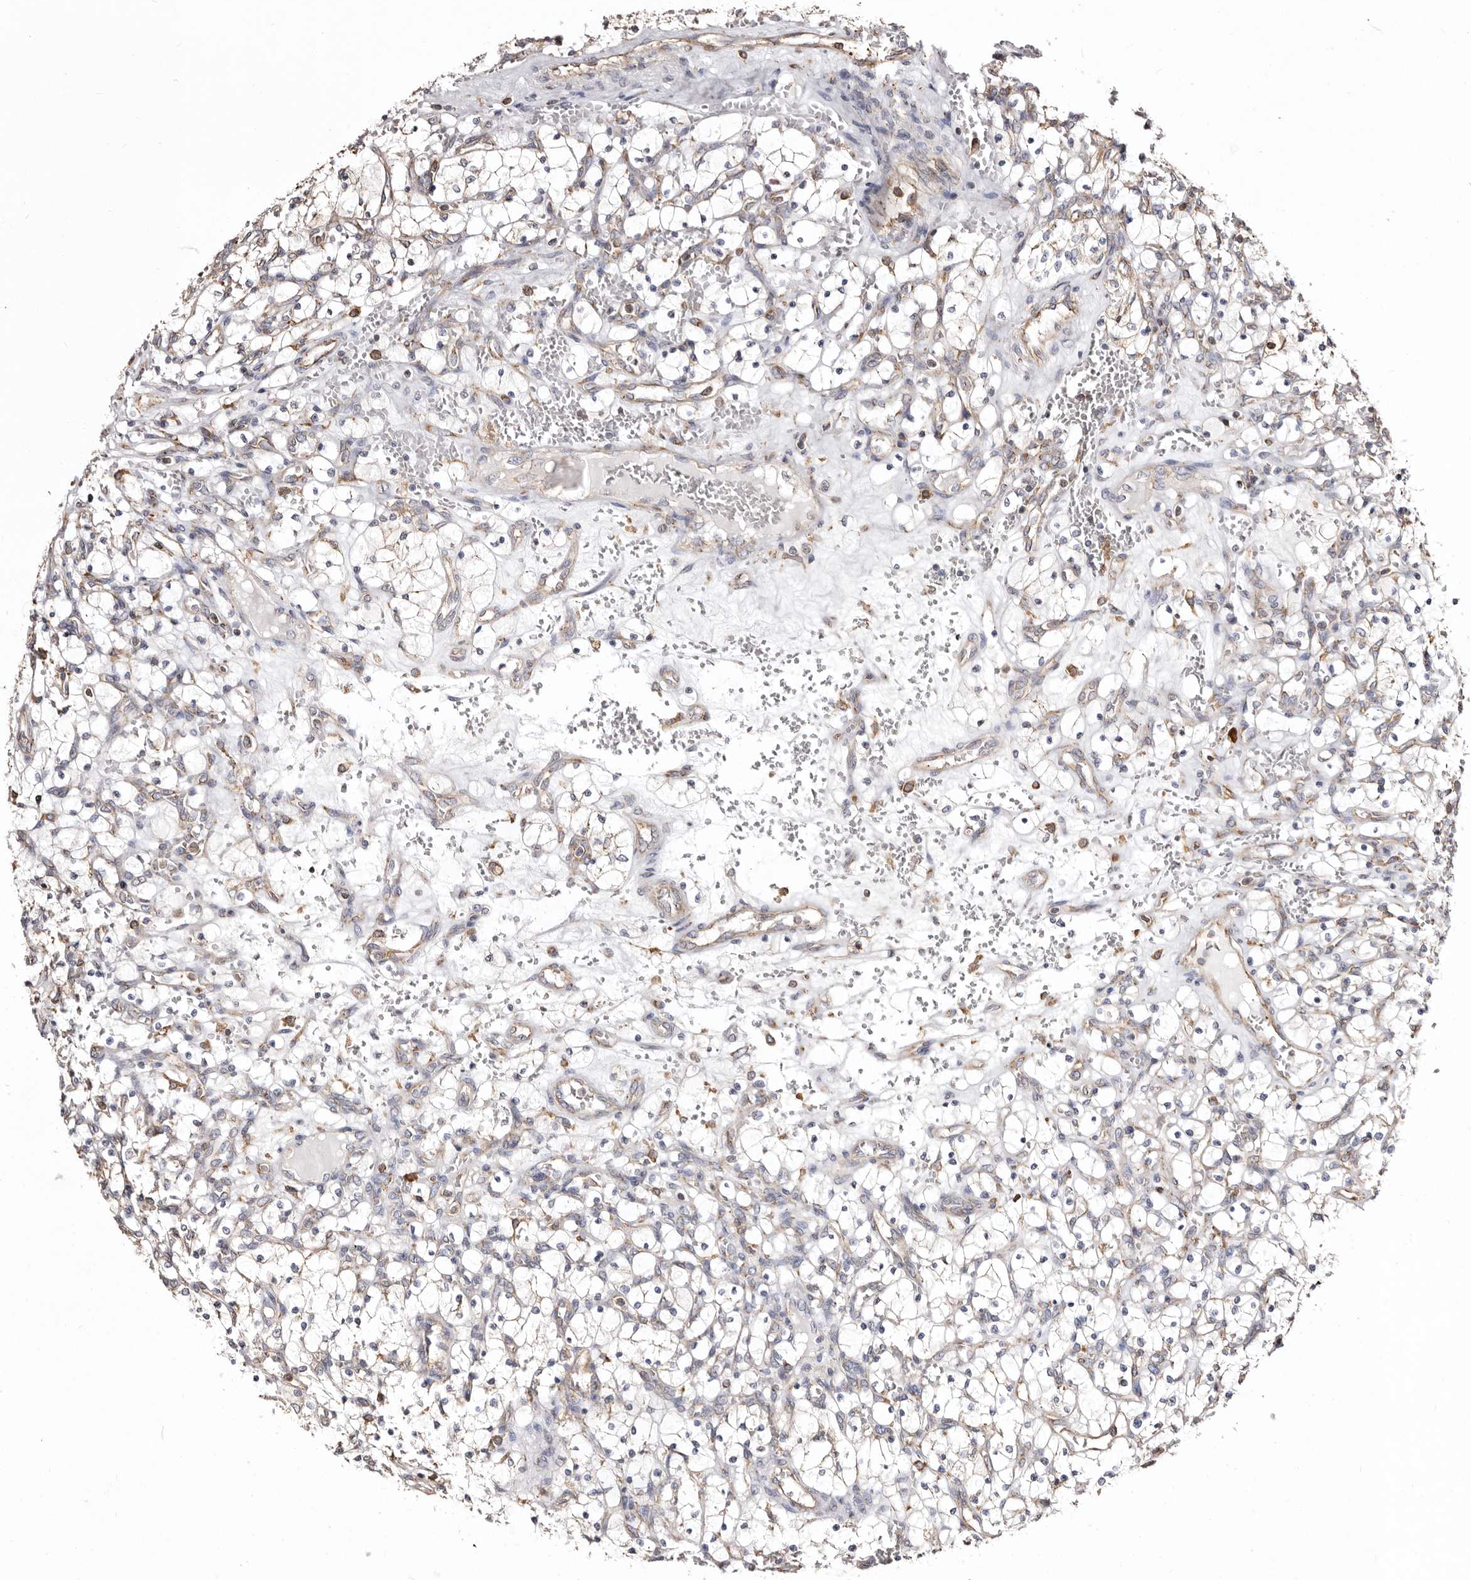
{"staining": {"intensity": "weak", "quantity": "25%-75%", "location": "cytoplasmic/membranous"}, "tissue": "renal cancer", "cell_type": "Tumor cells", "image_type": "cancer", "snomed": [{"axis": "morphology", "description": "Adenocarcinoma, NOS"}, {"axis": "topography", "description": "Kidney"}], "caption": "IHC histopathology image of neoplastic tissue: renal cancer (adenocarcinoma) stained using IHC reveals low levels of weak protein expression localized specifically in the cytoplasmic/membranous of tumor cells, appearing as a cytoplasmic/membranous brown color.", "gene": "ACBD6", "patient": {"sex": "female", "age": 69}}